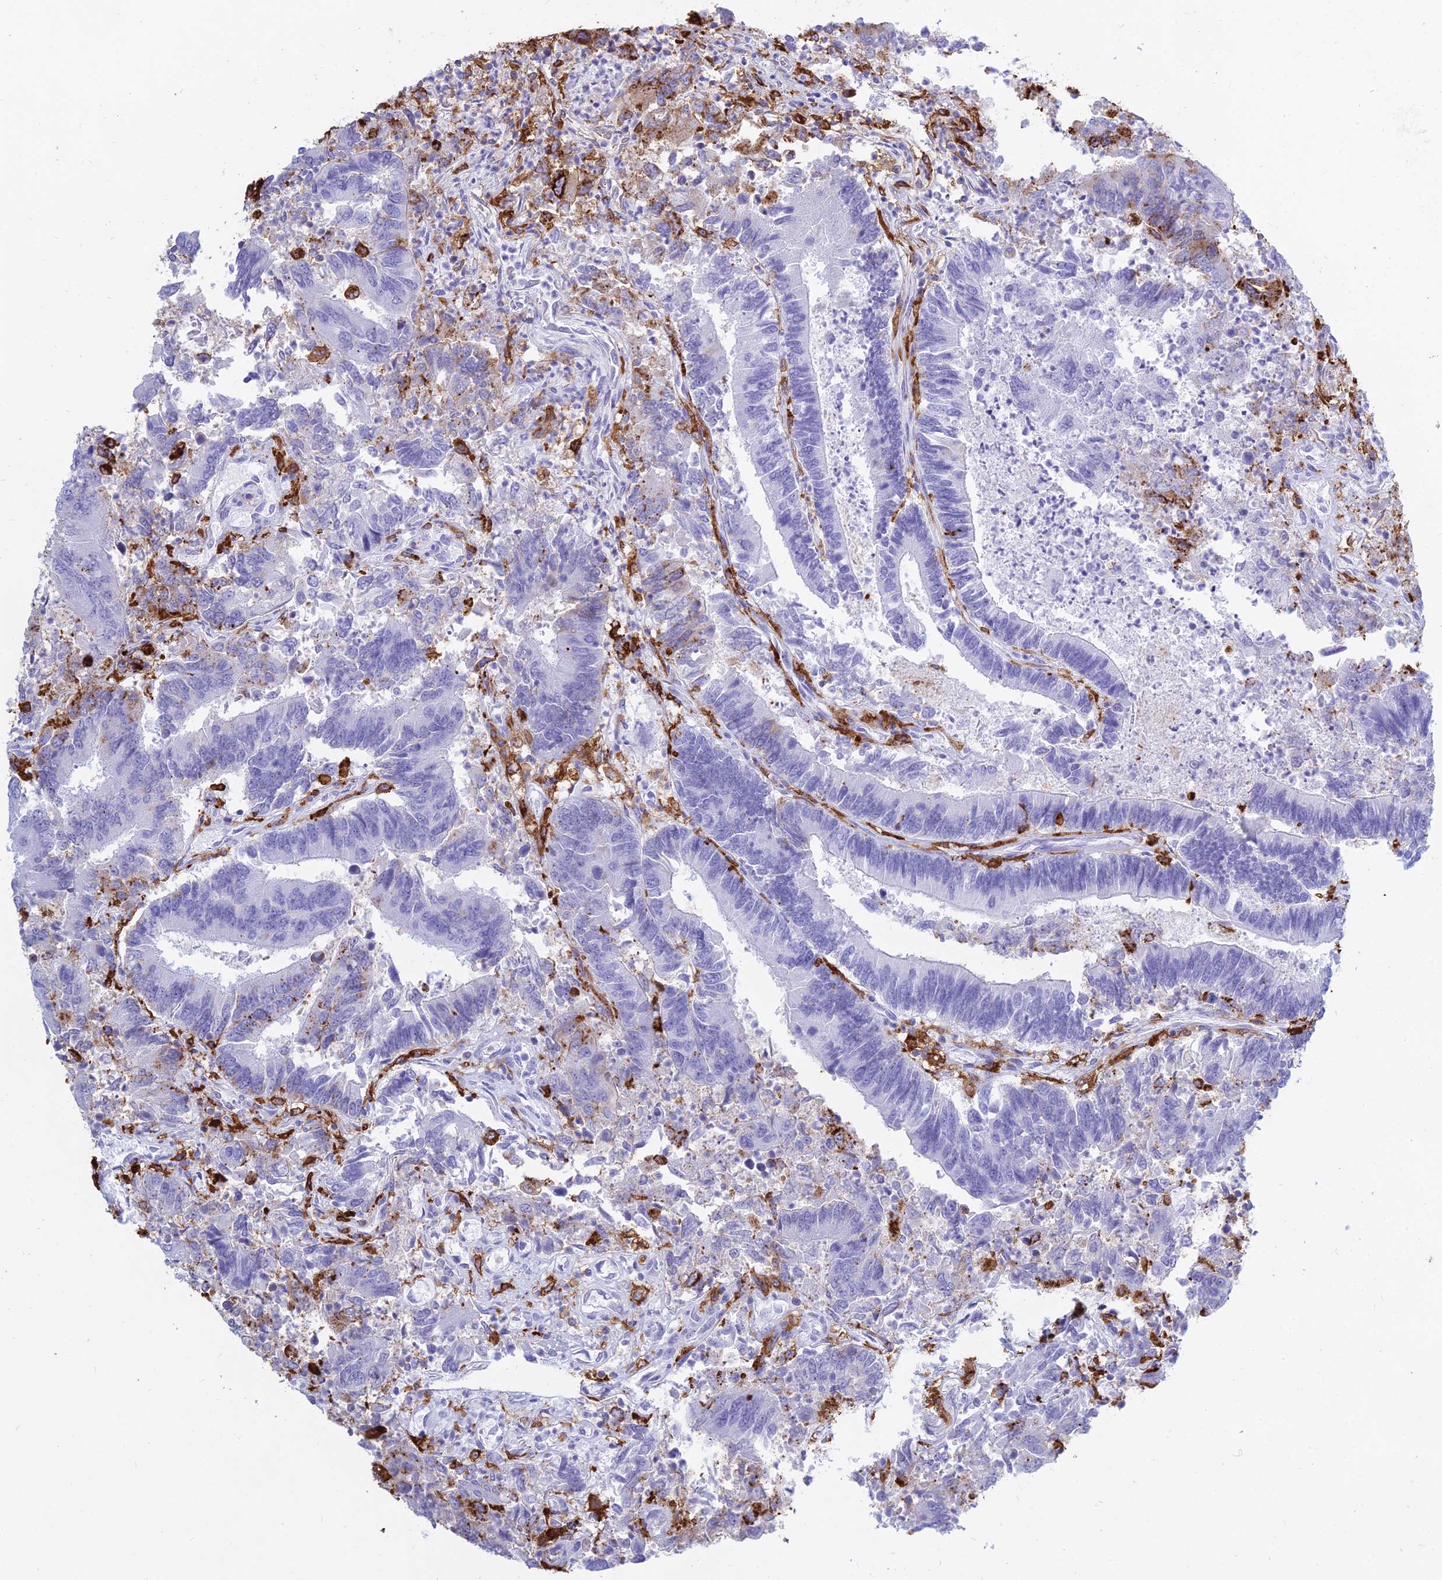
{"staining": {"intensity": "negative", "quantity": "none", "location": "none"}, "tissue": "colorectal cancer", "cell_type": "Tumor cells", "image_type": "cancer", "snomed": [{"axis": "morphology", "description": "Adenocarcinoma, NOS"}, {"axis": "topography", "description": "Colon"}], "caption": "This is an IHC histopathology image of colorectal cancer. There is no positivity in tumor cells.", "gene": "HLA-DRB1", "patient": {"sex": "female", "age": 67}}